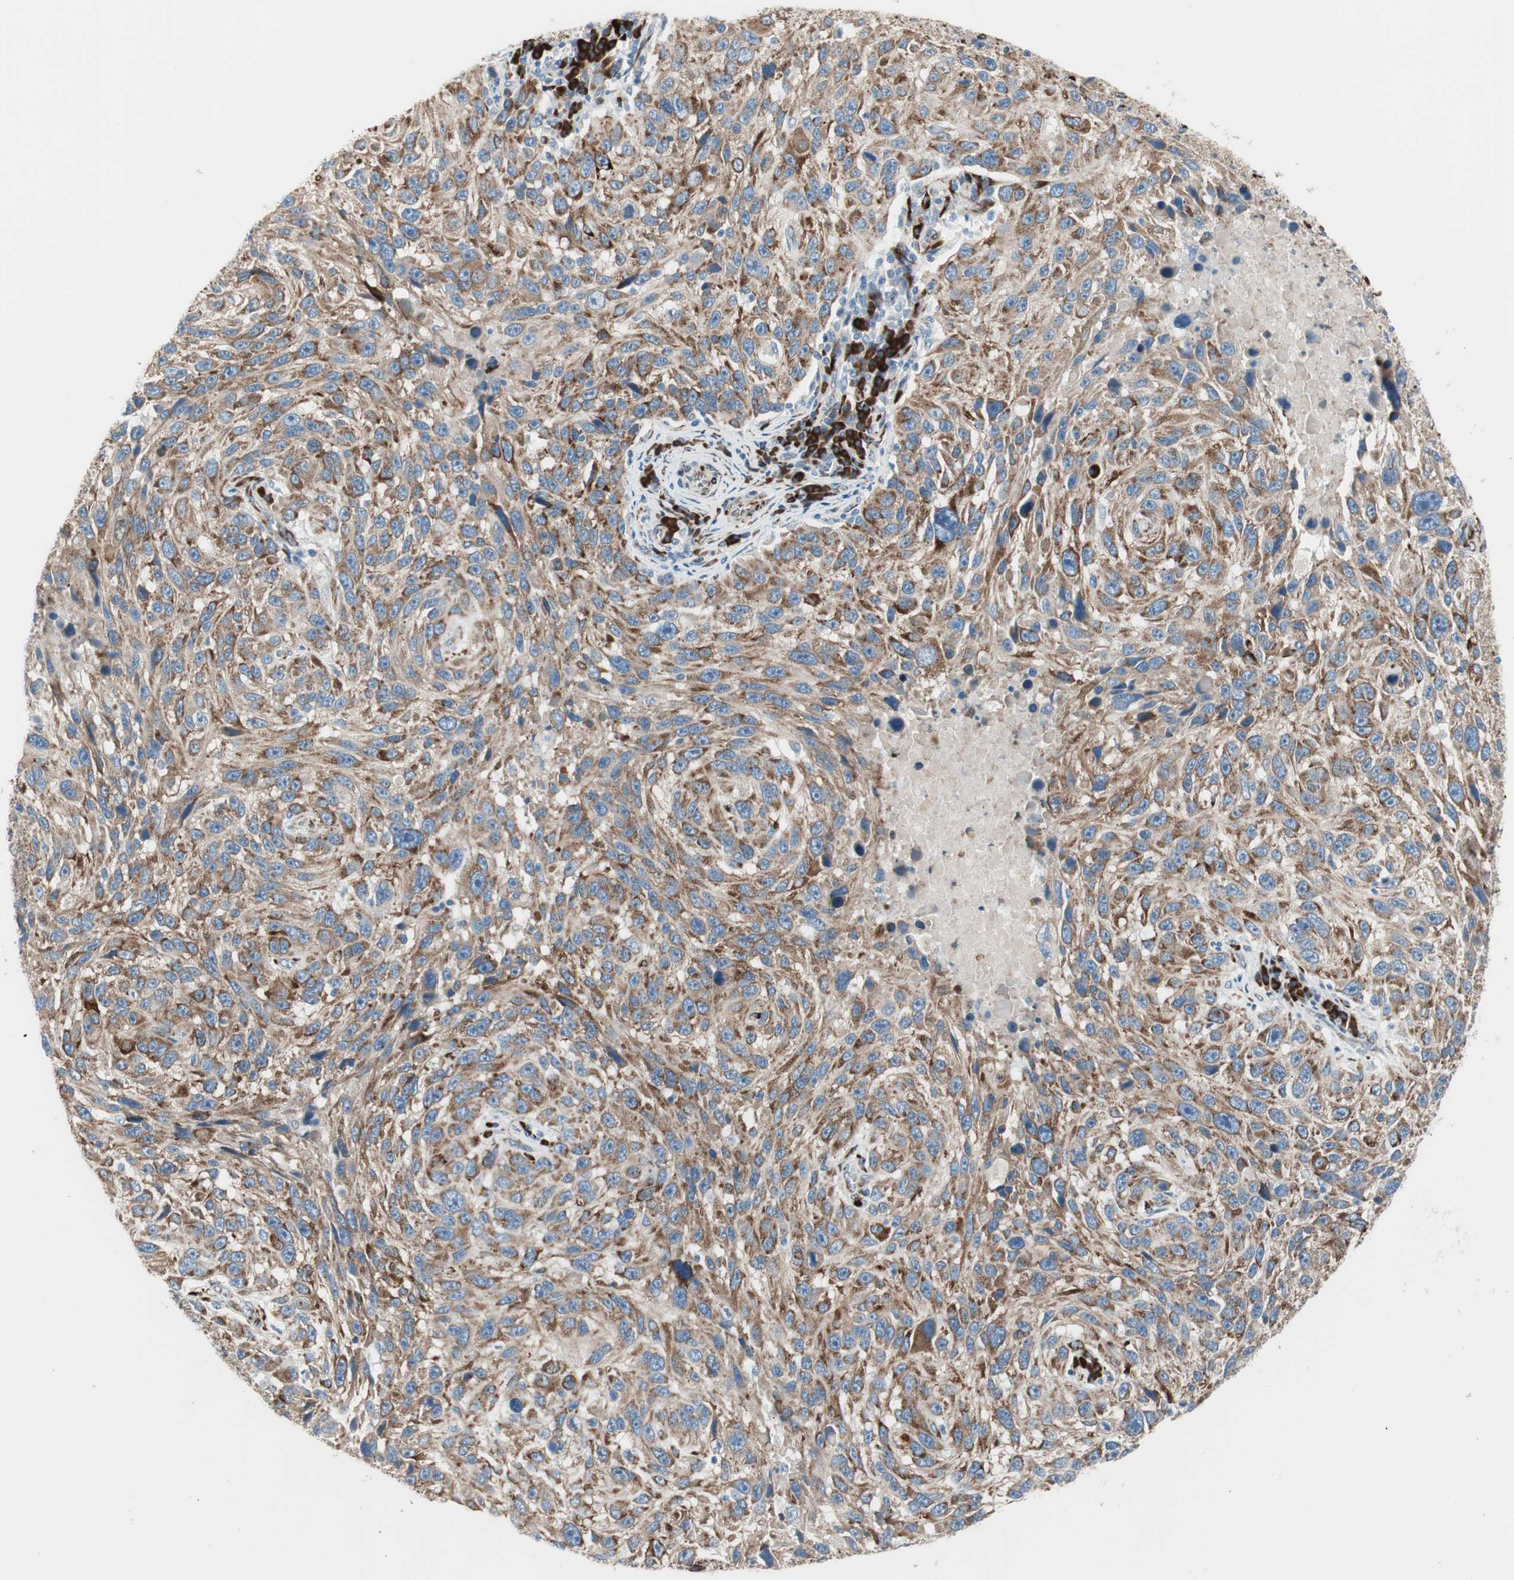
{"staining": {"intensity": "moderate", "quantity": ">75%", "location": "cytoplasmic/membranous"}, "tissue": "melanoma", "cell_type": "Tumor cells", "image_type": "cancer", "snomed": [{"axis": "morphology", "description": "Malignant melanoma, NOS"}, {"axis": "topography", "description": "Skin"}], "caption": "DAB immunohistochemical staining of human melanoma displays moderate cytoplasmic/membranous protein expression in approximately >75% of tumor cells.", "gene": "P4HTM", "patient": {"sex": "male", "age": 53}}